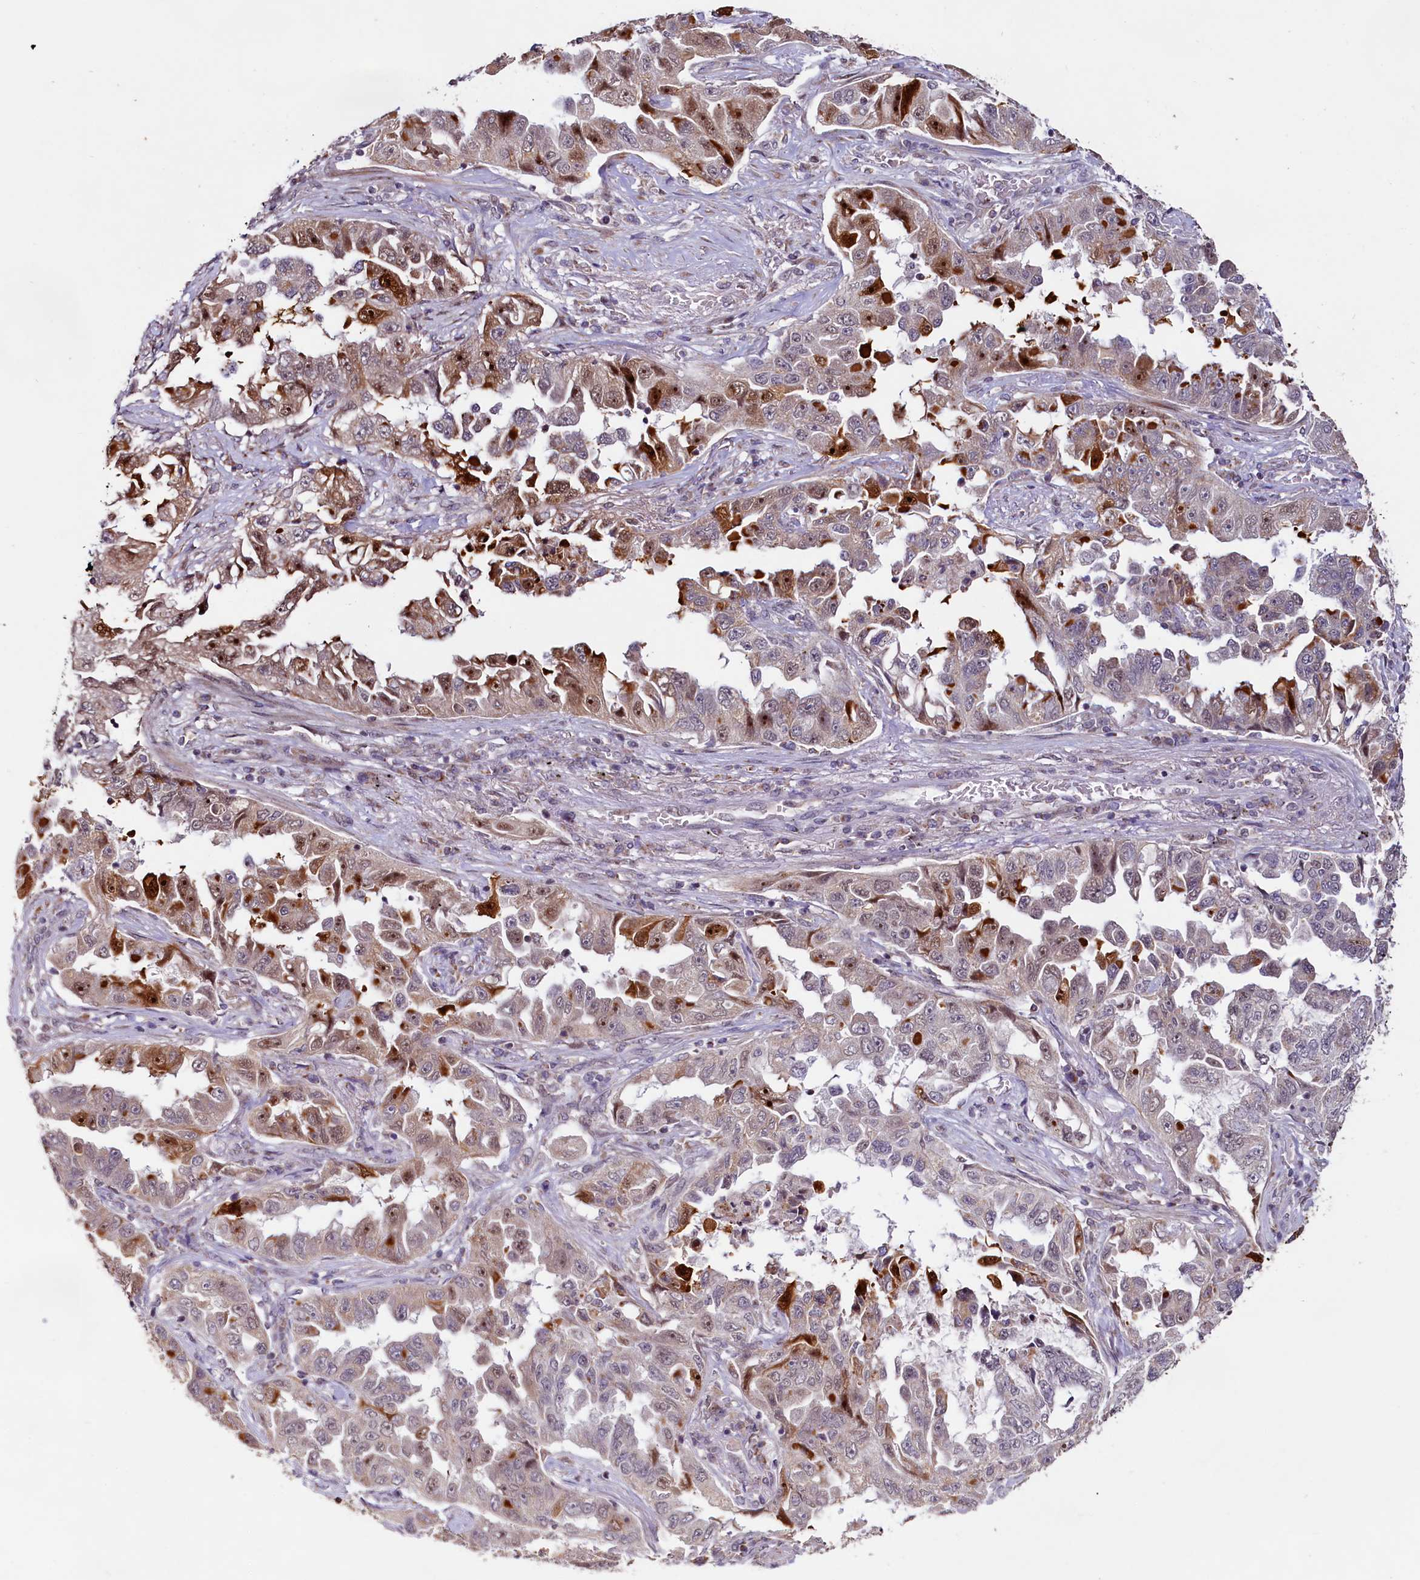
{"staining": {"intensity": "strong", "quantity": "25%-75%", "location": "cytoplasmic/membranous,nuclear"}, "tissue": "lung cancer", "cell_type": "Tumor cells", "image_type": "cancer", "snomed": [{"axis": "morphology", "description": "Adenocarcinoma, NOS"}, {"axis": "topography", "description": "Lung"}], "caption": "About 25%-75% of tumor cells in lung adenocarcinoma reveal strong cytoplasmic/membranous and nuclear protein expression as visualized by brown immunohistochemical staining.", "gene": "PDE6D", "patient": {"sex": "female", "age": 51}}